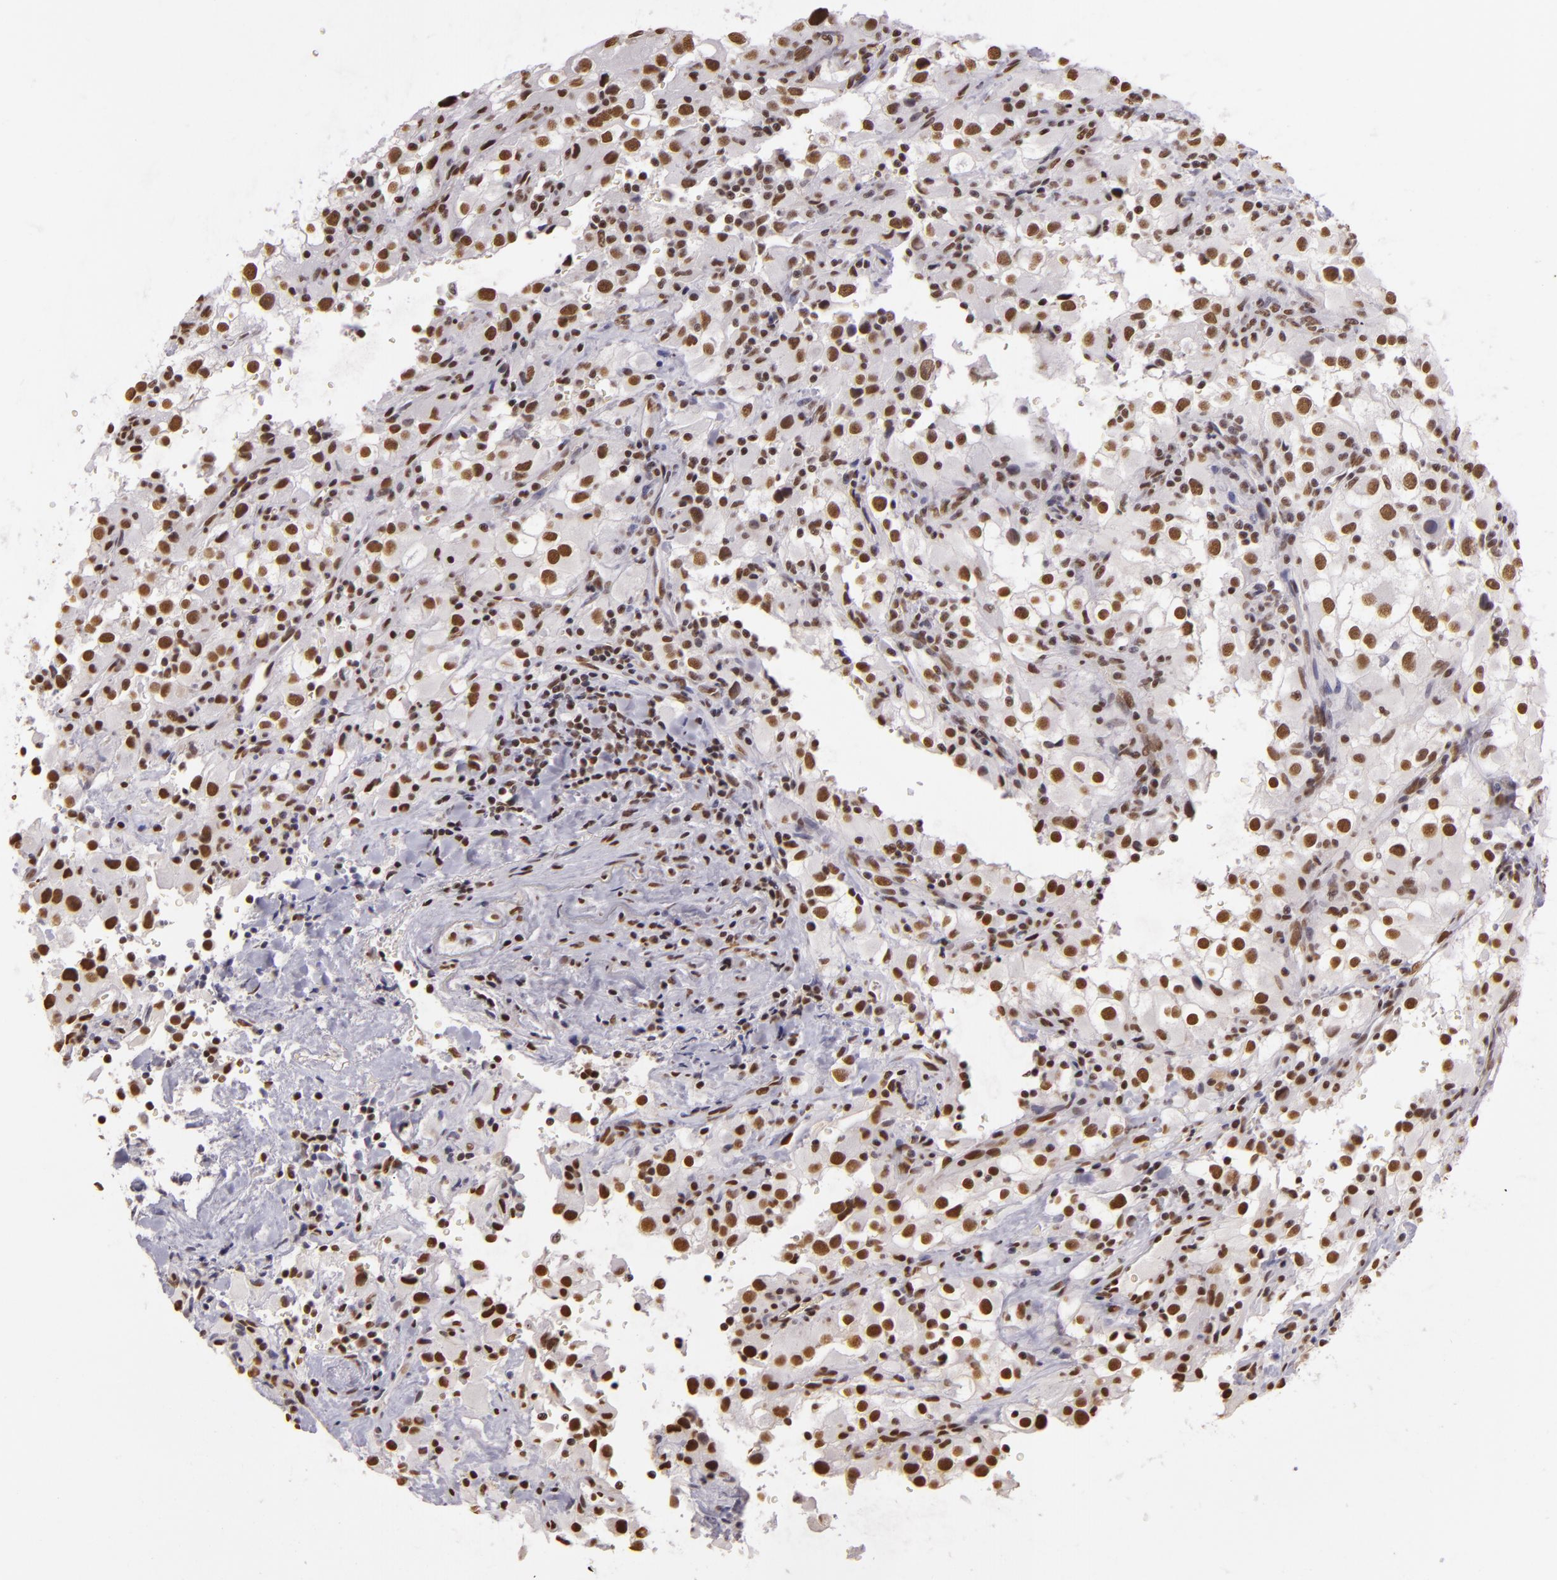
{"staining": {"intensity": "moderate", "quantity": ">75%", "location": "nuclear"}, "tissue": "renal cancer", "cell_type": "Tumor cells", "image_type": "cancer", "snomed": [{"axis": "morphology", "description": "Adenocarcinoma, NOS"}, {"axis": "topography", "description": "Kidney"}], "caption": "Brown immunohistochemical staining in renal cancer displays moderate nuclear expression in approximately >75% of tumor cells.", "gene": "PAPOLA", "patient": {"sex": "female", "age": 52}}